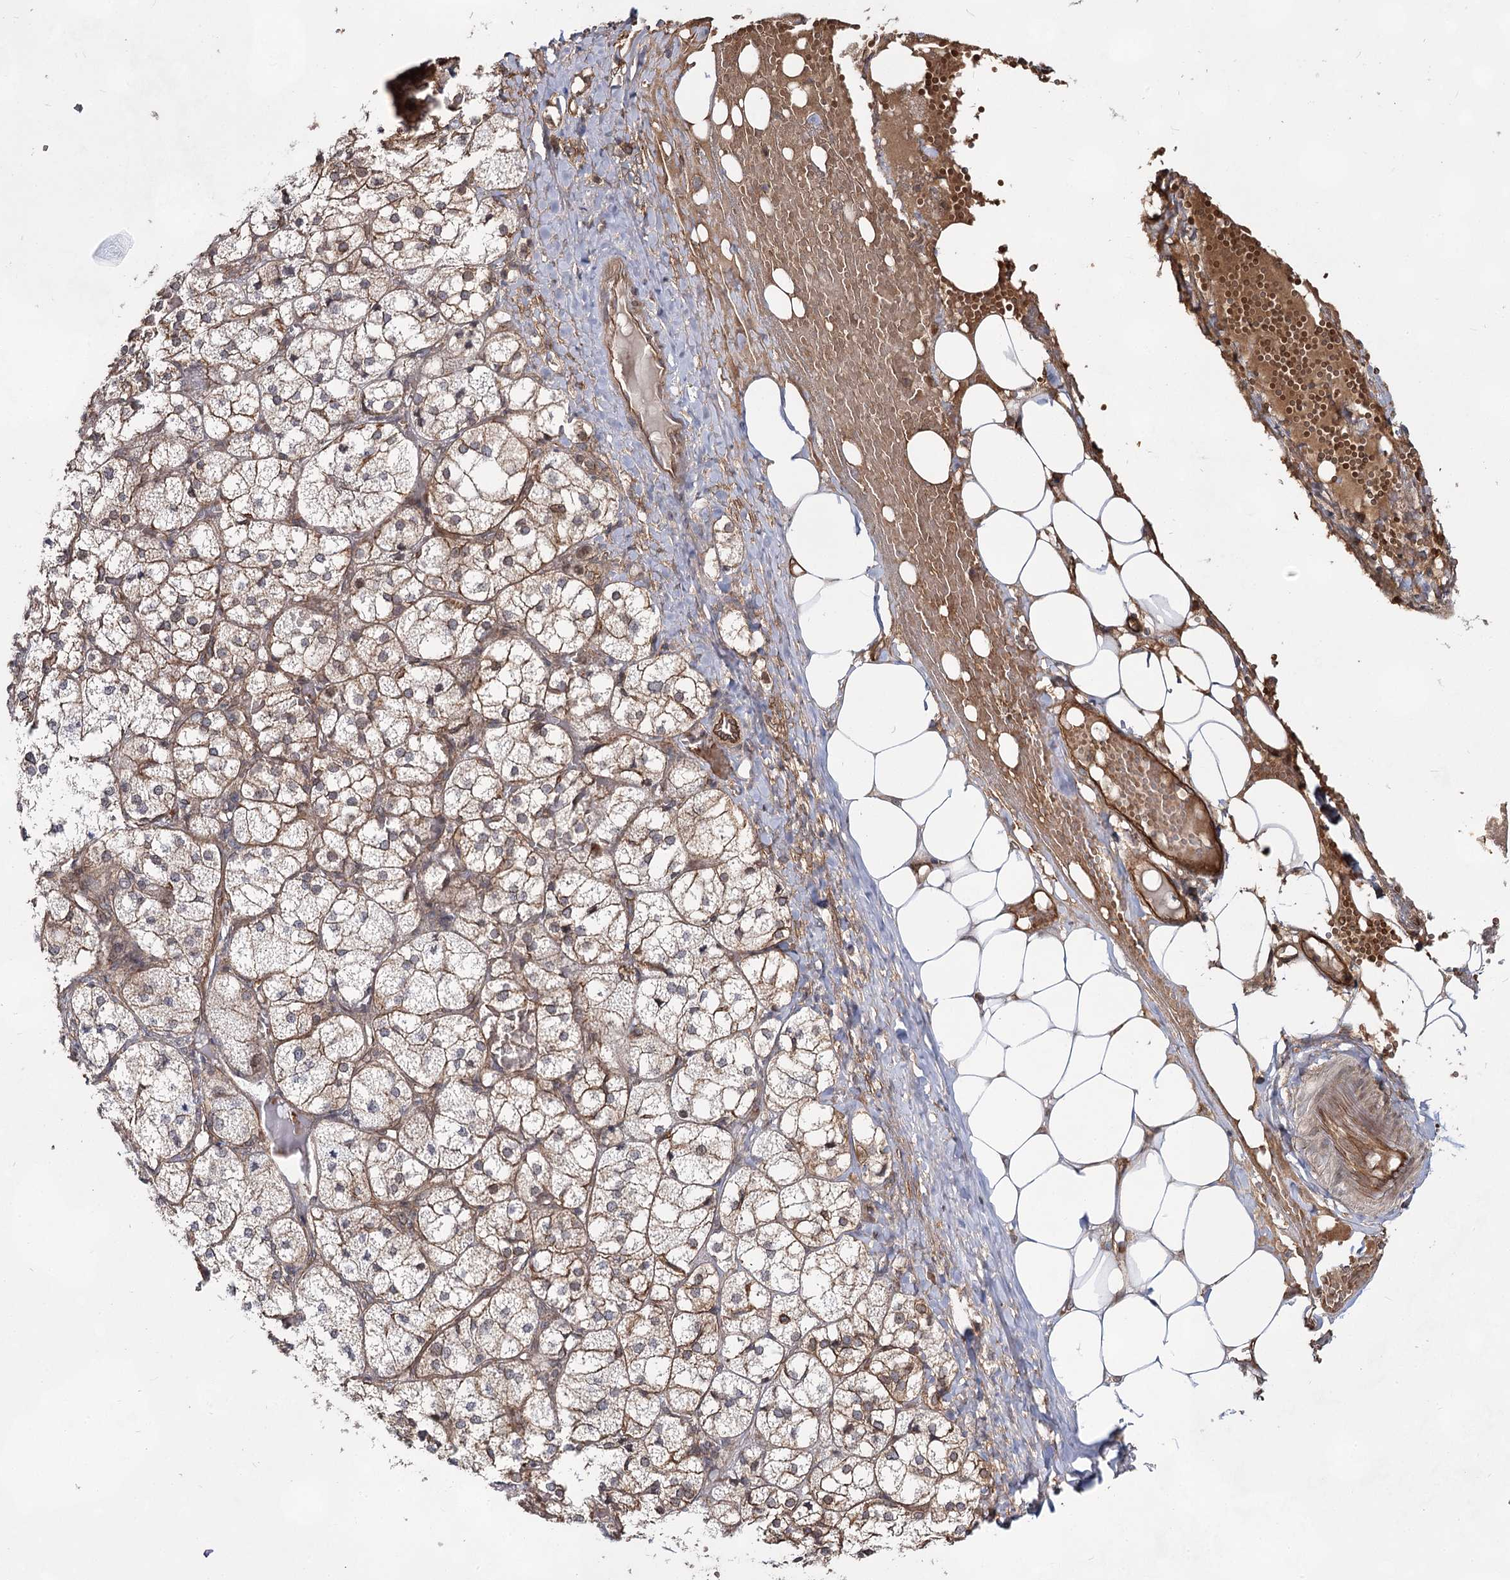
{"staining": {"intensity": "strong", "quantity": "<25%", "location": "cytoplasmic/membranous"}, "tissue": "adrenal gland", "cell_type": "Glandular cells", "image_type": "normal", "snomed": [{"axis": "morphology", "description": "Normal tissue, NOS"}, {"axis": "topography", "description": "Adrenal gland"}], "caption": "Adrenal gland stained with immunohistochemistry (IHC) demonstrates strong cytoplasmic/membranous positivity in approximately <25% of glandular cells.", "gene": "IQSEC1", "patient": {"sex": "female", "age": 61}}